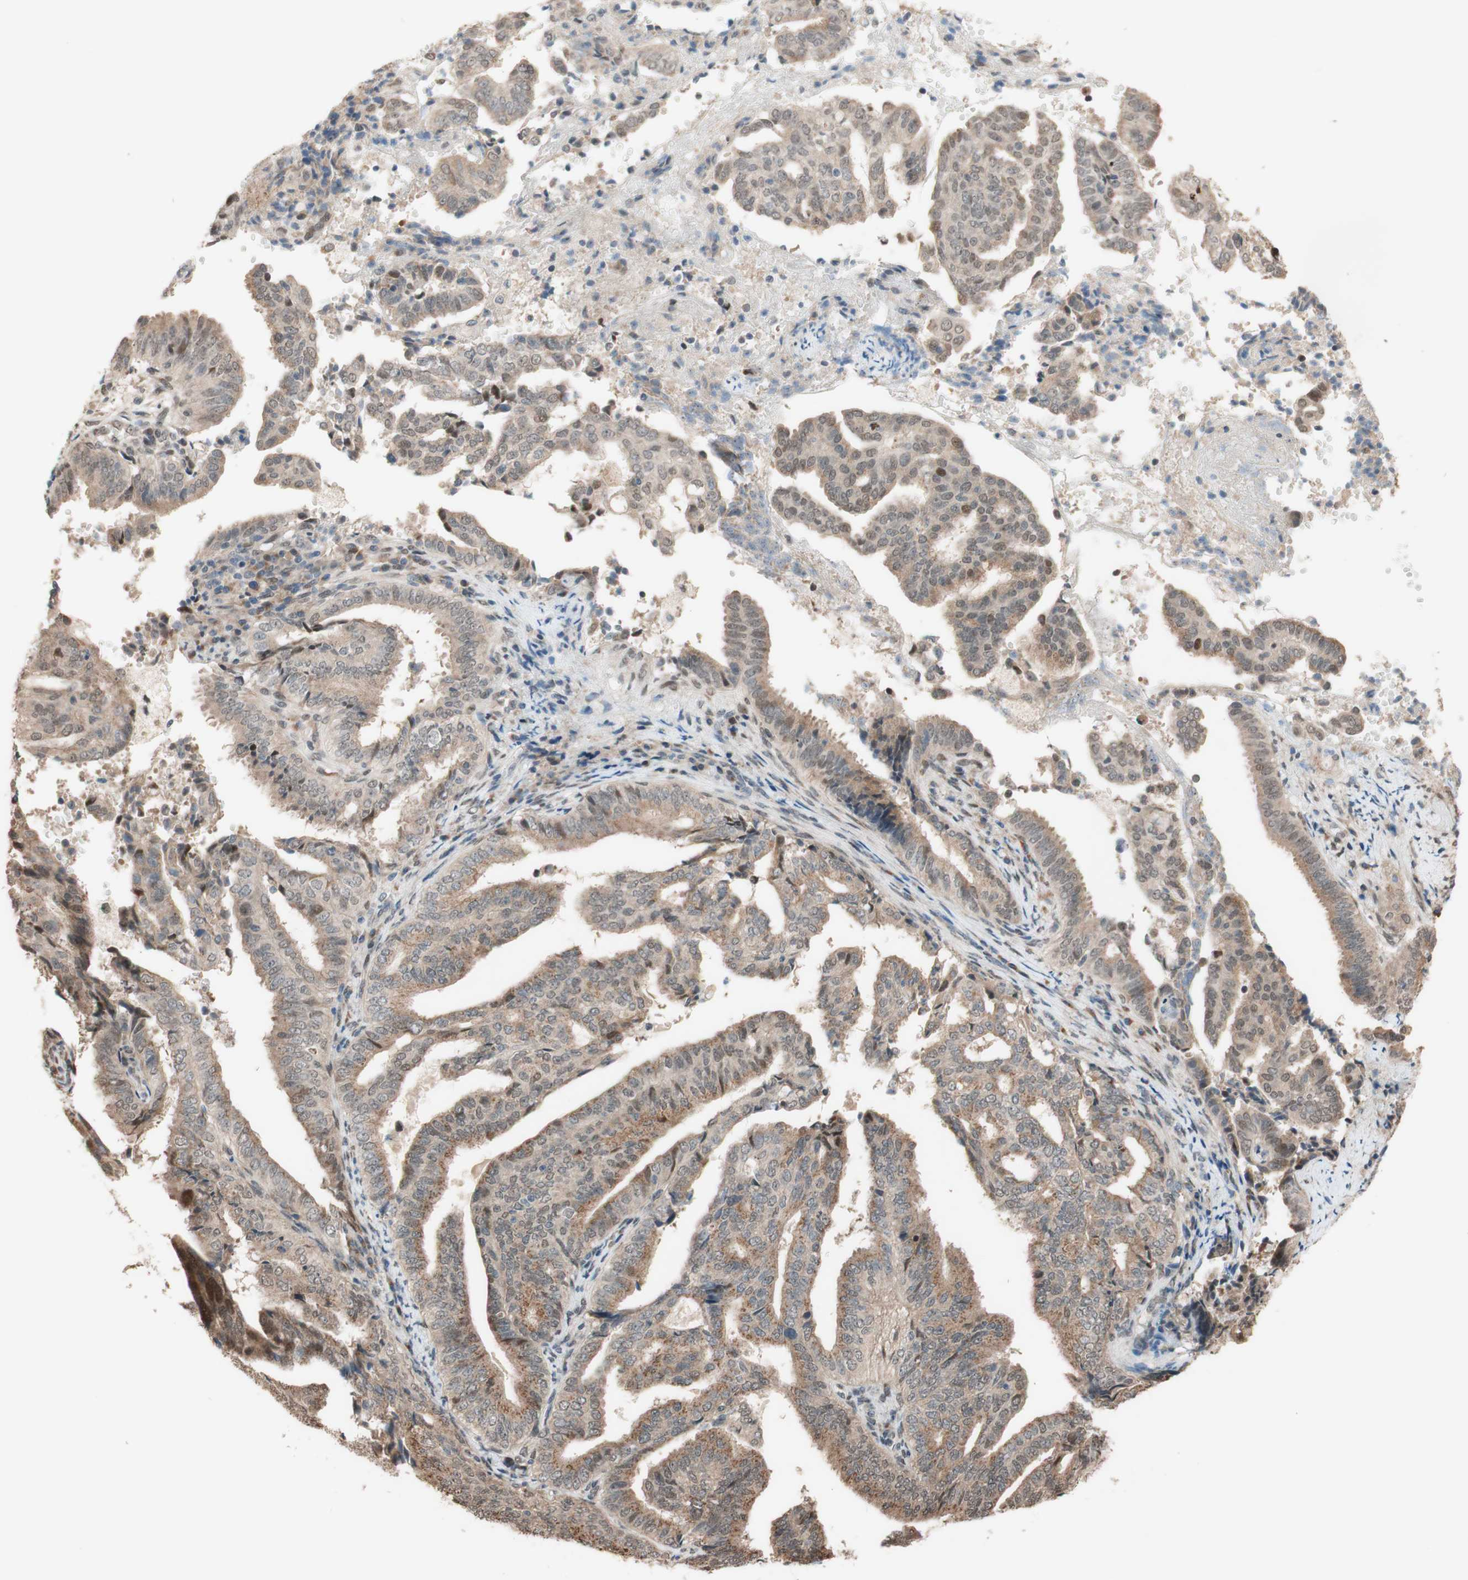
{"staining": {"intensity": "weak", "quantity": ">75%", "location": "cytoplasmic/membranous"}, "tissue": "endometrial cancer", "cell_type": "Tumor cells", "image_type": "cancer", "snomed": [{"axis": "morphology", "description": "Adenocarcinoma, NOS"}, {"axis": "topography", "description": "Endometrium"}], "caption": "Tumor cells demonstrate low levels of weak cytoplasmic/membranous expression in about >75% of cells in human endometrial cancer.", "gene": "CCNC", "patient": {"sex": "female", "age": 58}}